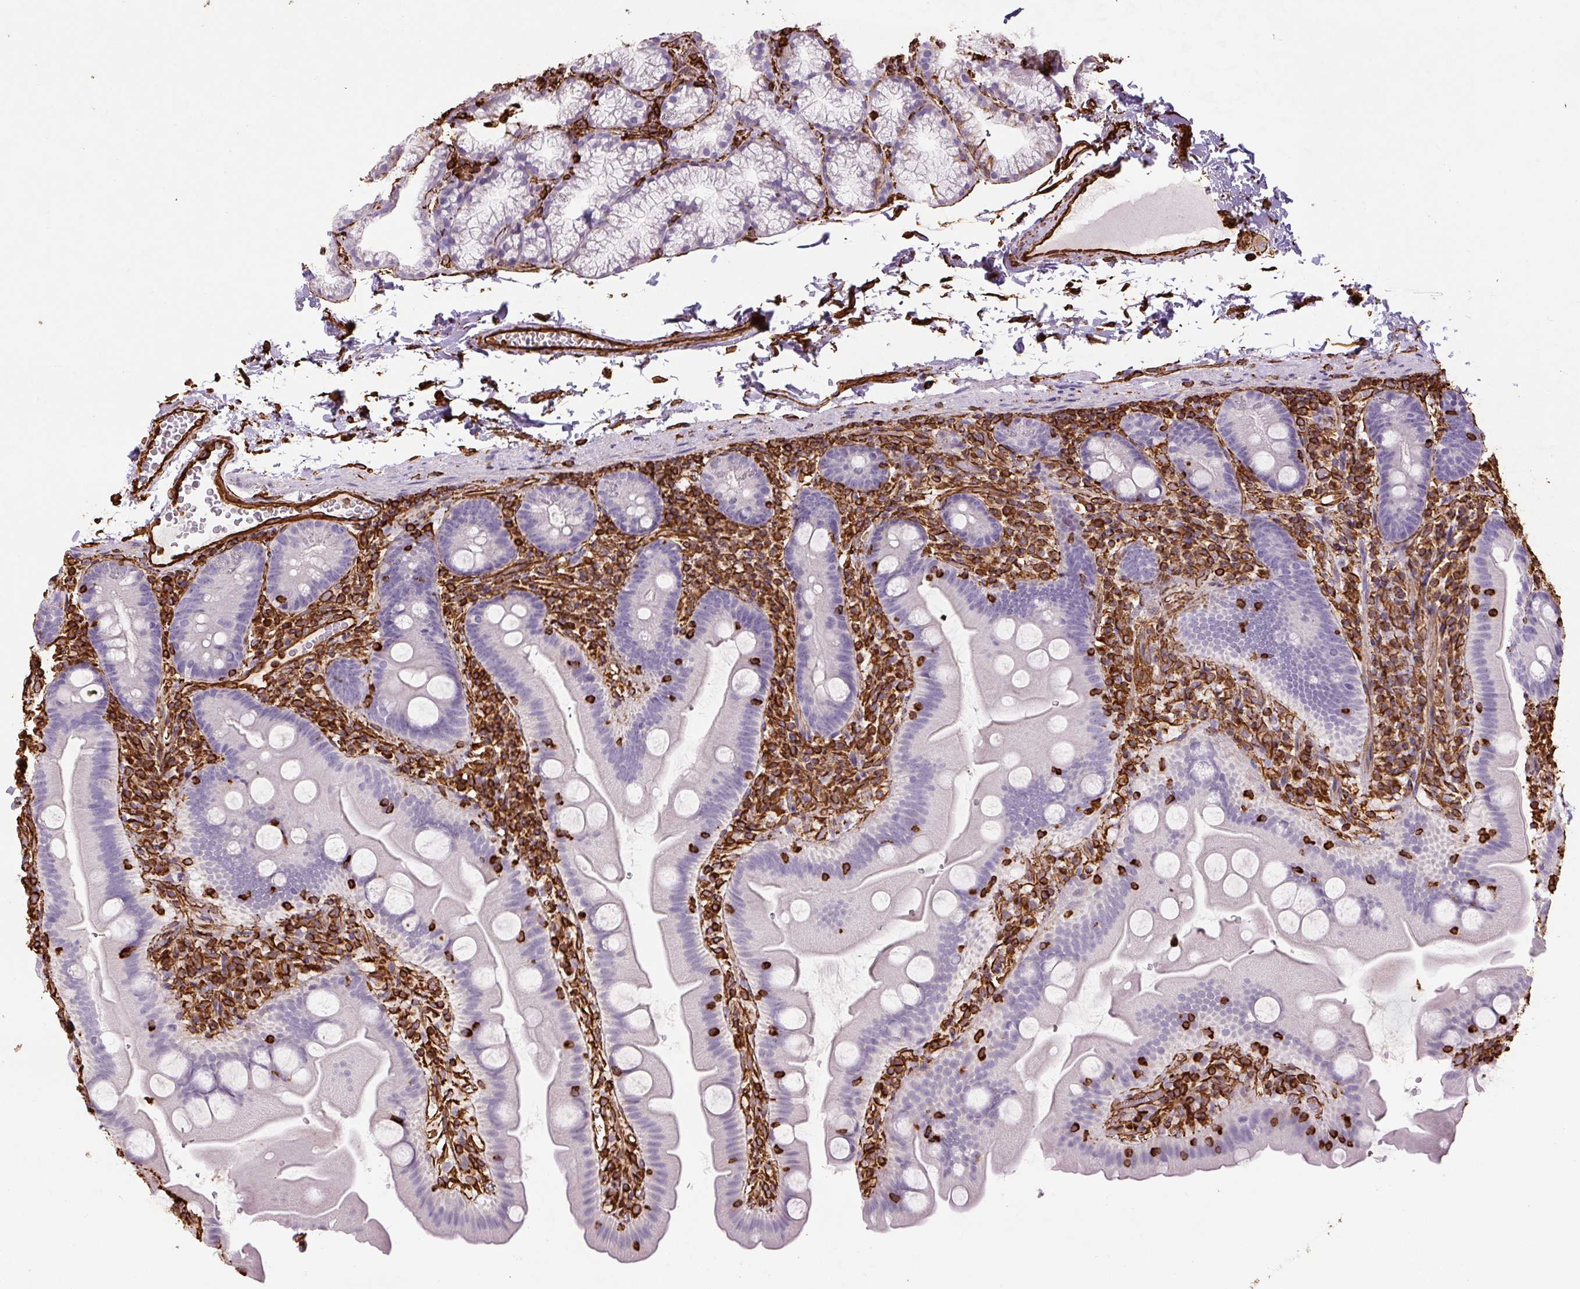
{"staining": {"intensity": "negative", "quantity": "none", "location": "none"}, "tissue": "small intestine", "cell_type": "Glandular cells", "image_type": "normal", "snomed": [{"axis": "morphology", "description": "Normal tissue, NOS"}, {"axis": "topography", "description": "Small intestine"}], "caption": "Glandular cells show no significant positivity in normal small intestine.", "gene": "VIM", "patient": {"sex": "female", "age": 68}}